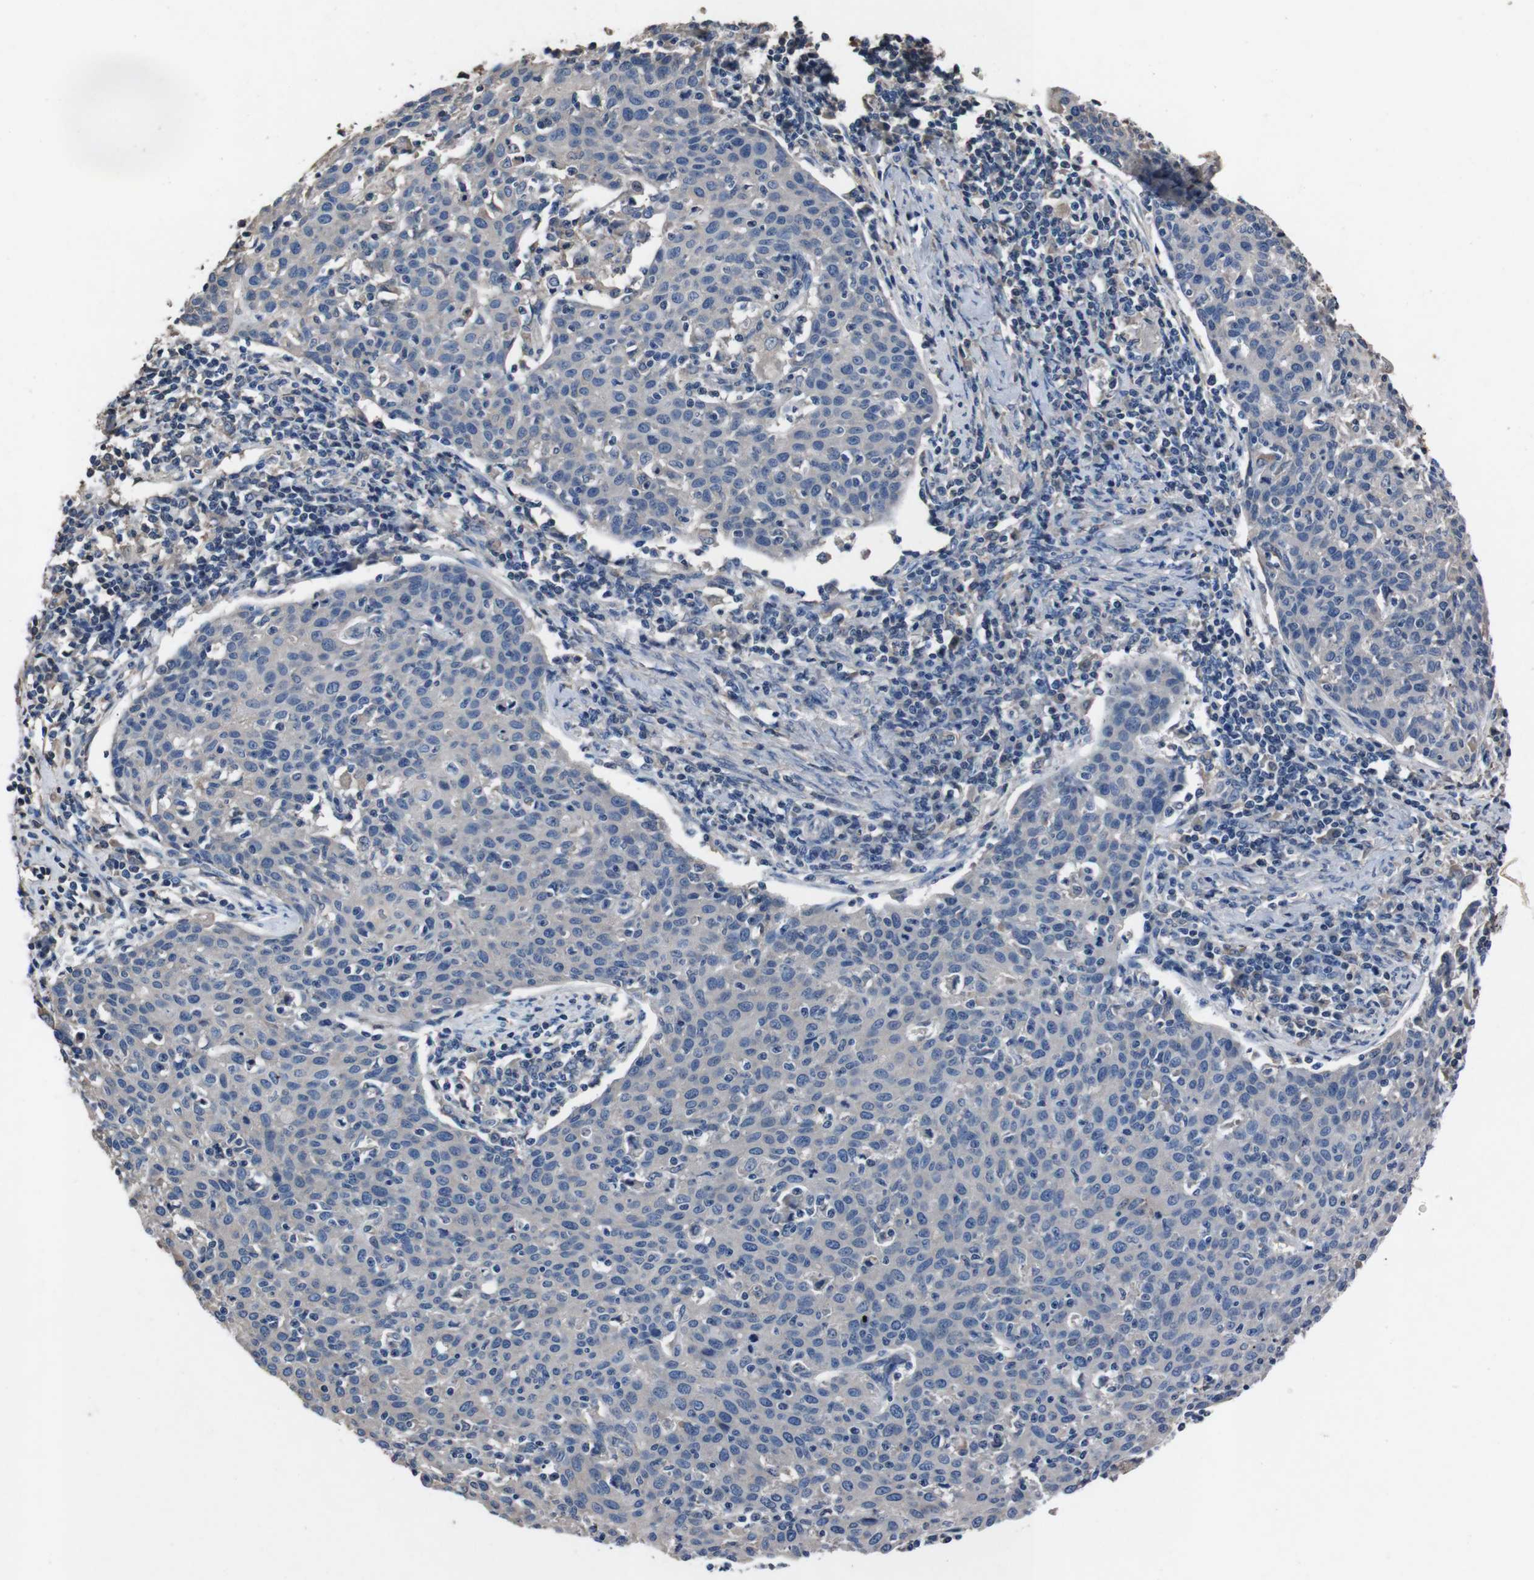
{"staining": {"intensity": "negative", "quantity": "none", "location": "none"}, "tissue": "cervical cancer", "cell_type": "Tumor cells", "image_type": "cancer", "snomed": [{"axis": "morphology", "description": "Squamous cell carcinoma, NOS"}, {"axis": "topography", "description": "Cervix"}], "caption": "Immunohistochemistry (IHC) of human squamous cell carcinoma (cervical) reveals no staining in tumor cells.", "gene": "LEP", "patient": {"sex": "female", "age": 38}}